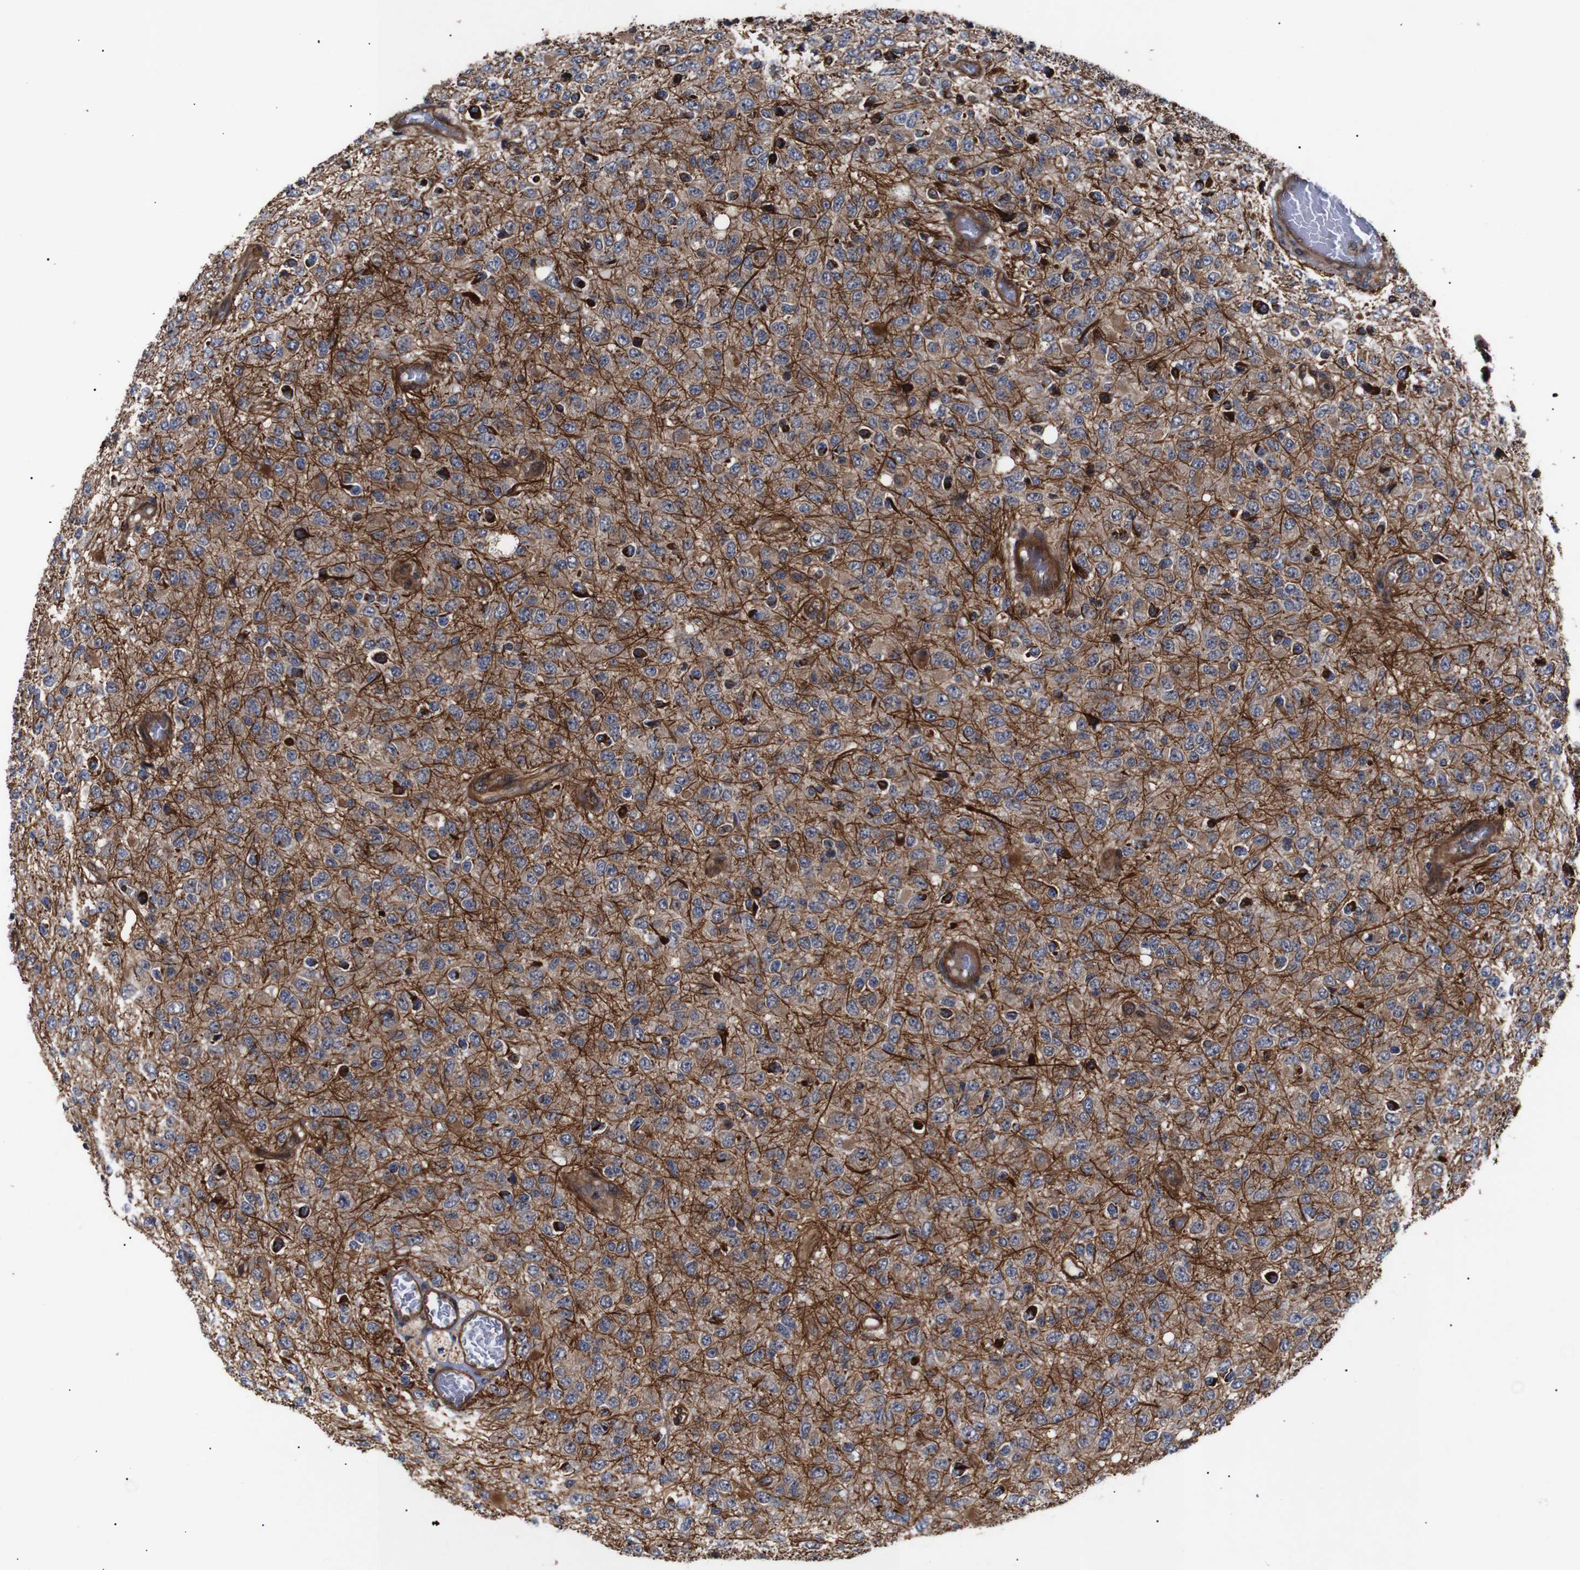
{"staining": {"intensity": "strong", "quantity": ">75%", "location": "cytoplasmic/membranous"}, "tissue": "glioma", "cell_type": "Tumor cells", "image_type": "cancer", "snomed": [{"axis": "morphology", "description": "Glioma, malignant, High grade"}, {"axis": "topography", "description": "pancreas cauda"}], "caption": "Glioma was stained to show a protein in brown. There is high levels of strong cytoplasmic/membranous staining in about >75% of tumor cells.", "gene": "PAWR", "patient": {"sex": "male", "age": 60}}